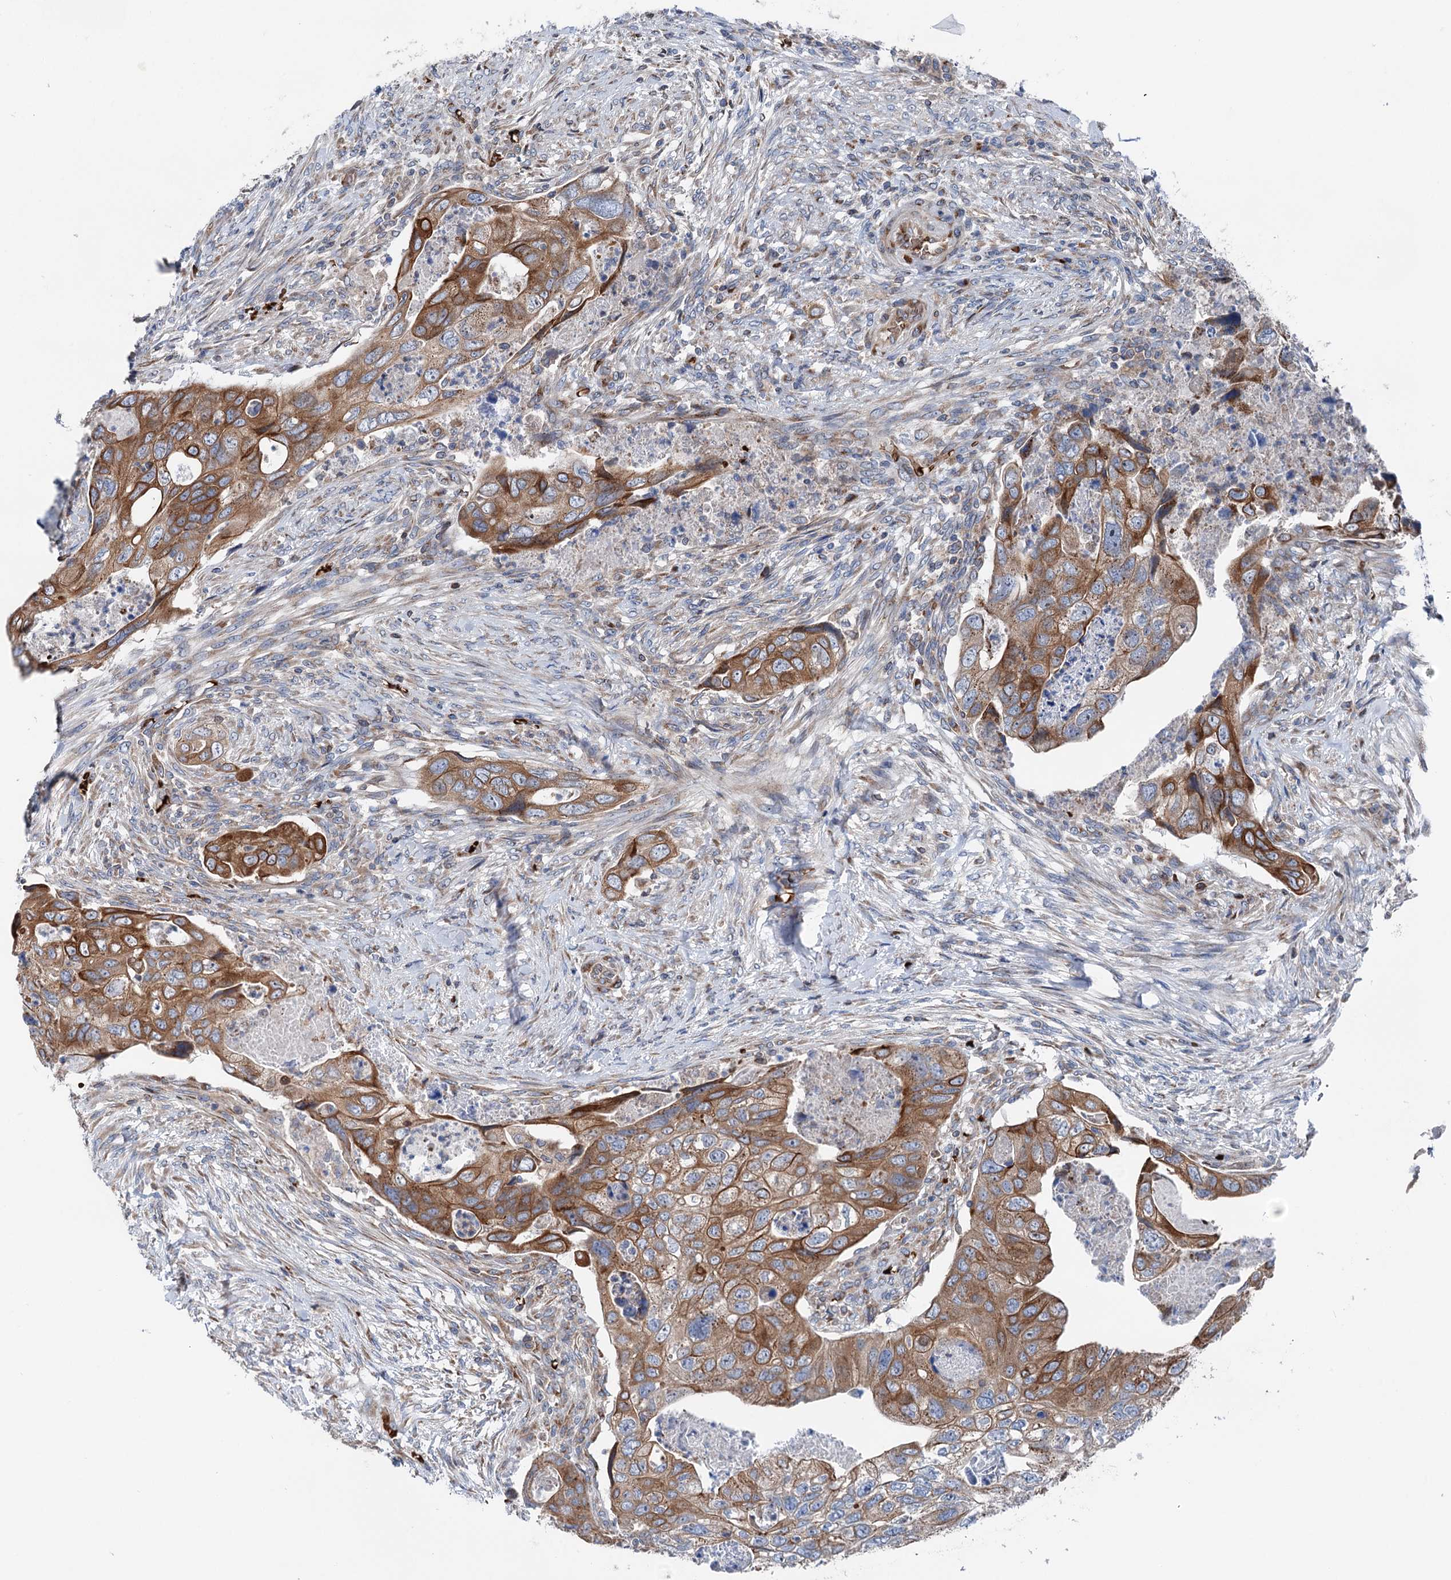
{"staining": {"intensity": "moderate", "quantity": ">75%", "location": "cytoplasmic/membranous"}, "tissue": "colorectal cancer", "cell_type": "Tumor cells", "image_type": "cancer", "snomed": [{"axis": "morphology", "description": "Adenocarcinoma, NOS"}, {"axis": "topography", "description": "Rectum"}], "caption": "Colorectal cancer (adenocarcinoma) stained with immunohistochemistry displays moderate cytoplasmic/membranous expression in approximately >75% of tumor cells. (DAB IHC with brightfield microscopy, high magnification).", "gene": "EIPR1", "patient": {"sex": "male", "age": 63}}